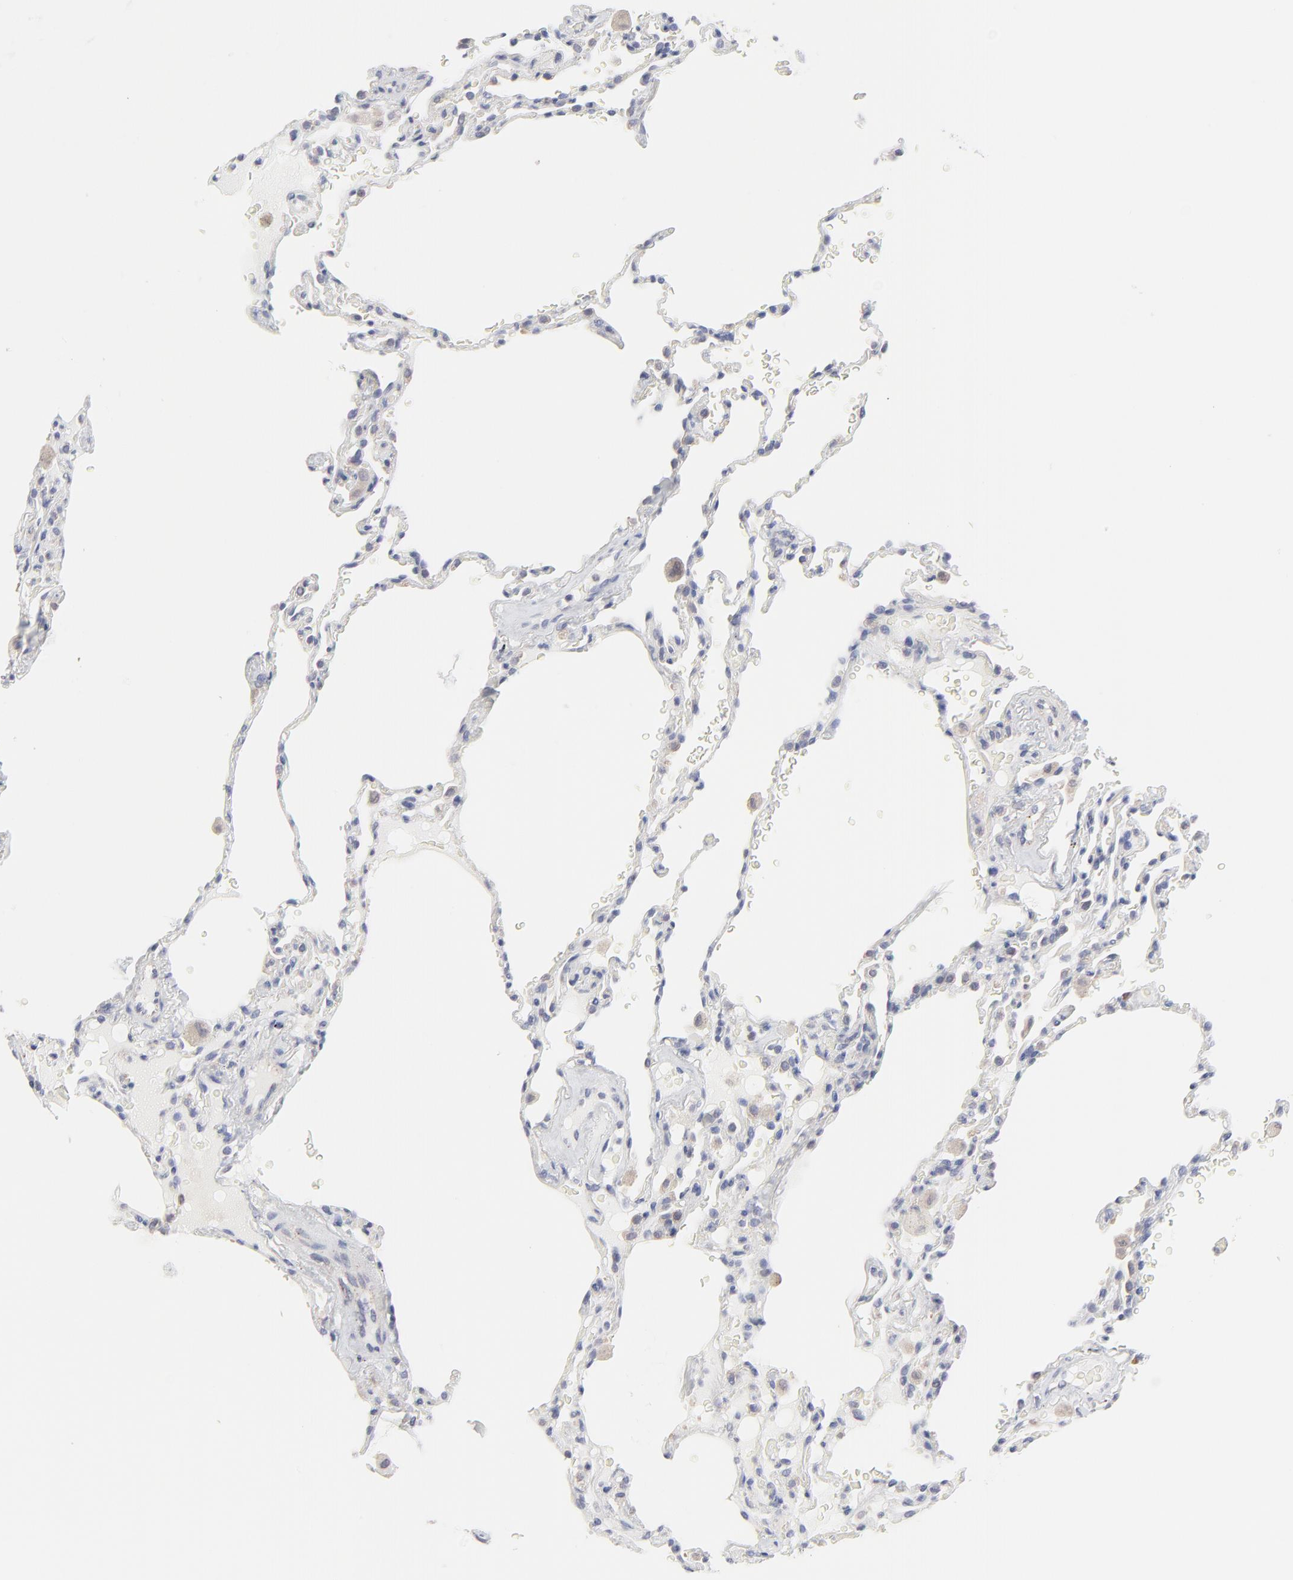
{"staining": {"intensity": "negative", "quantity": "none", "location": "none"}, "tissue": "lung", "cell_type": "Alveolar cells", "image_type": "normal", "snomed": [{"axis": "morphology", "description": "Normal tissue, NOS"}, {"axis": "topography", "description": "Lung"}], "caption": "The immunohistochemistry histopathology image has no significant positivity in alveolar cells of lung.", "gene": "TRIM22", "patient": {"sex": "male", "age": 59}}